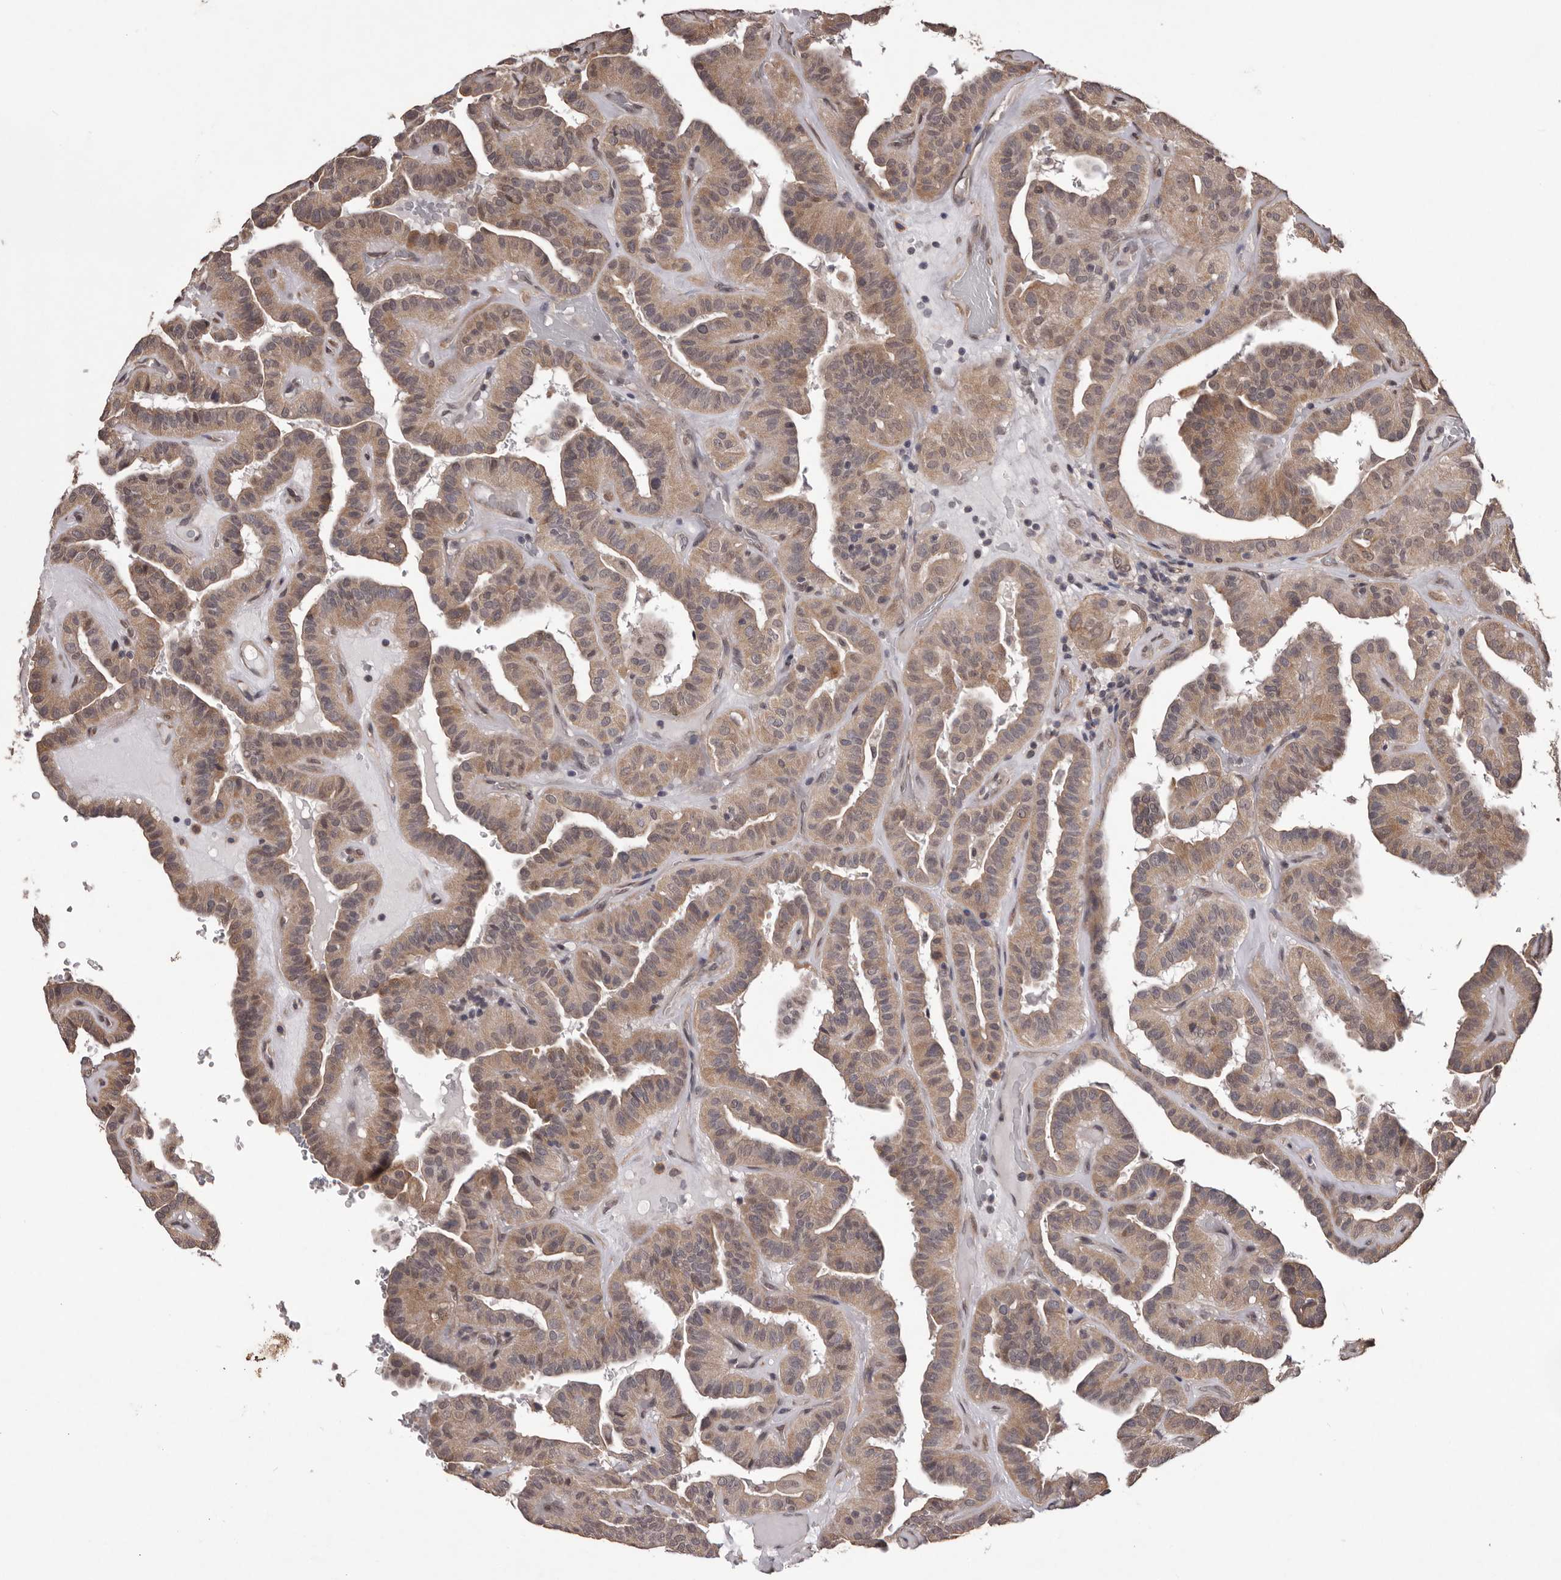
{"staining": {"intensity": "moderate", "quantity": ">75%", "location": "cytoplasmic/membranous"}, "tissue": "thyroid cancer", "cell_type": "Tumor cells", "image_type": "cancer", "snomed": [{"axis": "morphology", "description": "Papillary adenocarcinoma, NOS"}, {"axis": "topography", "description": "Thyroid gland"}], "caption": "Moderate cytoplasmic/membranous expression for a protein is seen in about >75% of tumor cells of thyroid papillary adenocarcinoma using IHC.", "gene": "CELF3", "patient": {"sex": "male", "age": 77}}